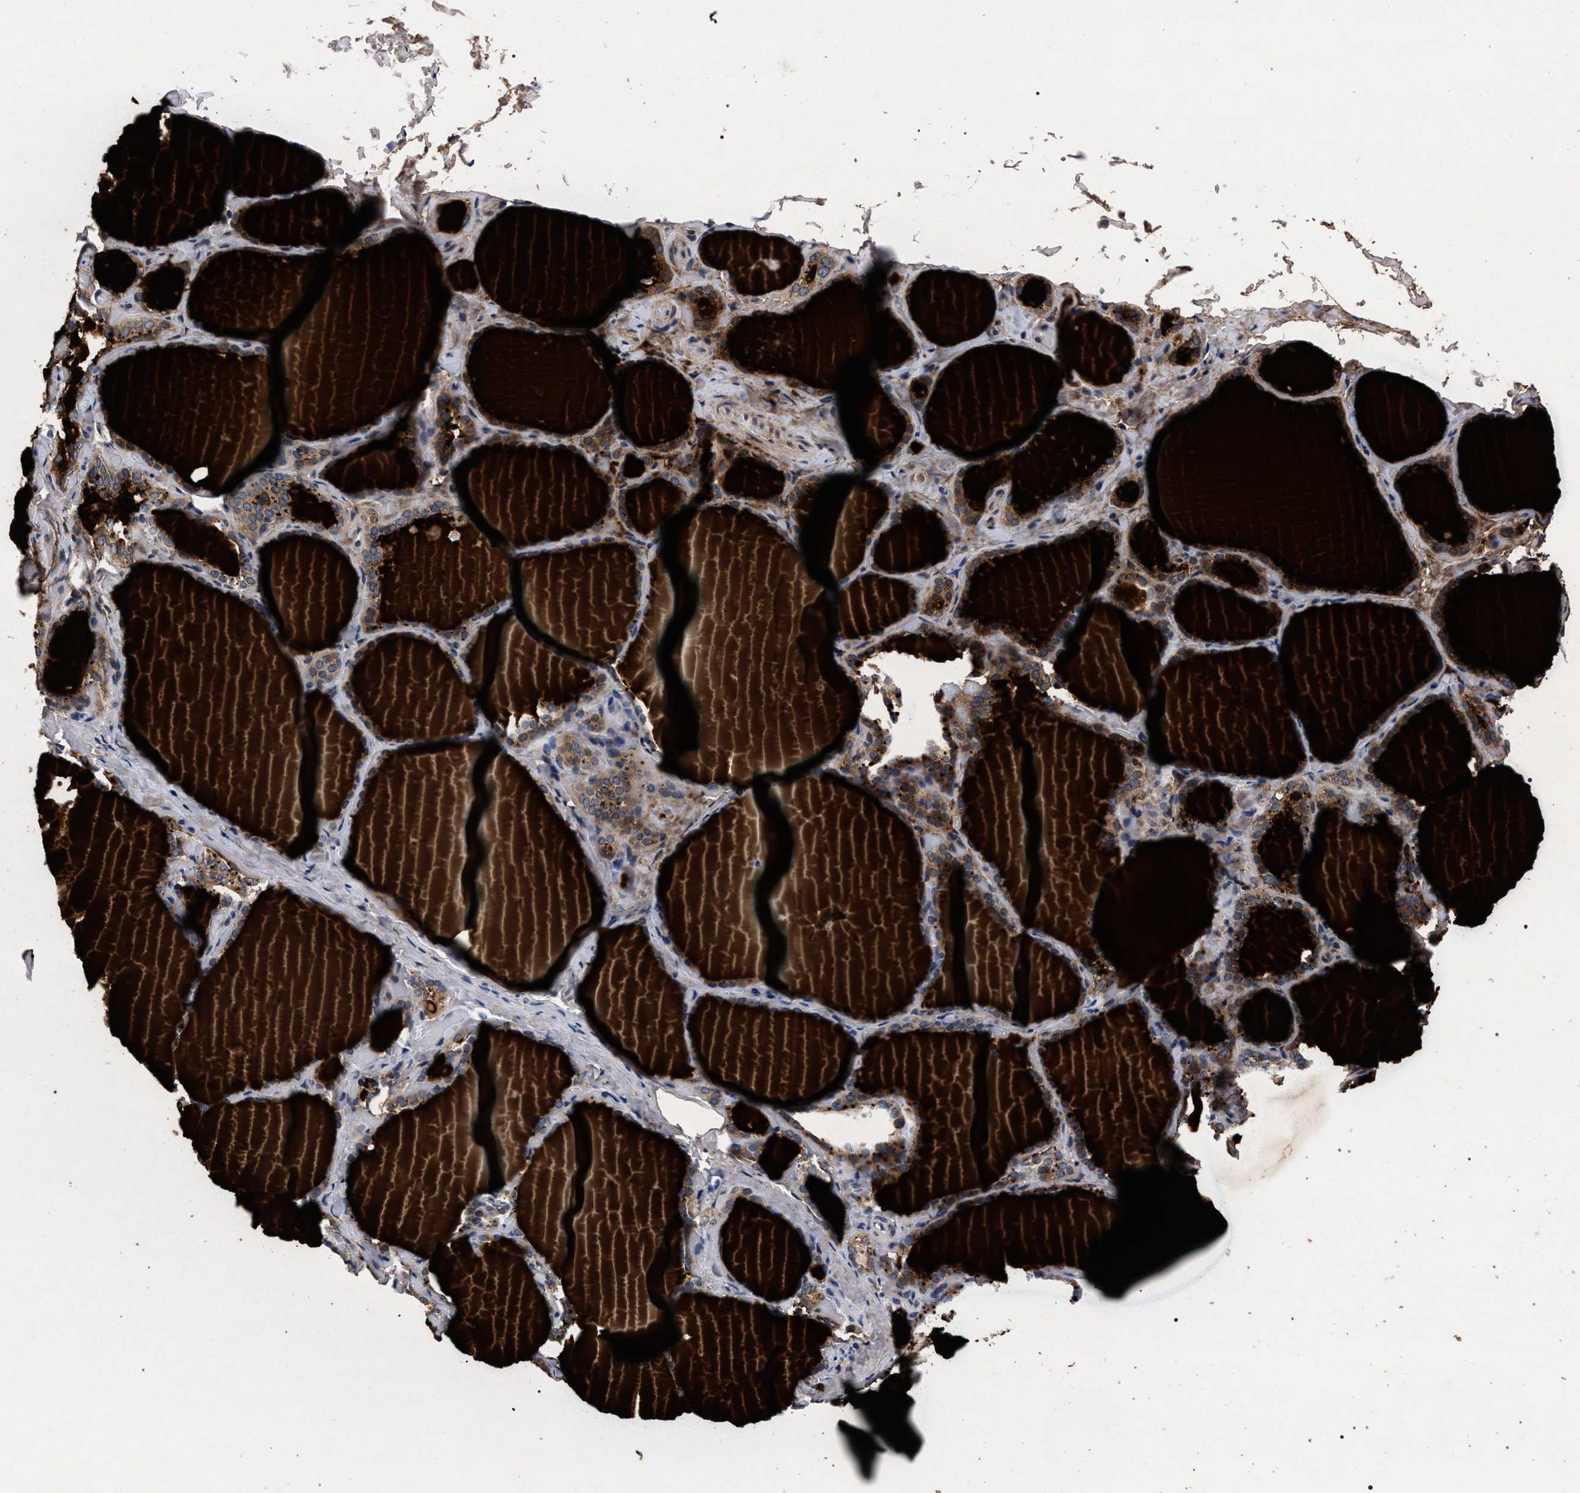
{"staining": {"intensity": "moderate", "quantity": ">75%", "location": "cytoplasmic/membranous"}, "tissue": "thyroid gland", "cell_type": "Glandular cells", "image_type": "normal", "snomed": [{"axis": "morphology", "description": "Normal tissue, NOS"}, {"axis": "topography", "description": "Thyroid gland"}], "caption": "An immunohistochemistry photomicrograph of benign tissue is shown. Protein staining in brown shows moderate cytoplasmic/membranous positivity in thyroid gland within glandular cells. The protein of interest is stained brown, and the nuclei are stained in blue (DAB IHC with brightfield microscopy, high magnification).", "gene": "NEK7", "patient": {"sex": "female", "age": 44}}